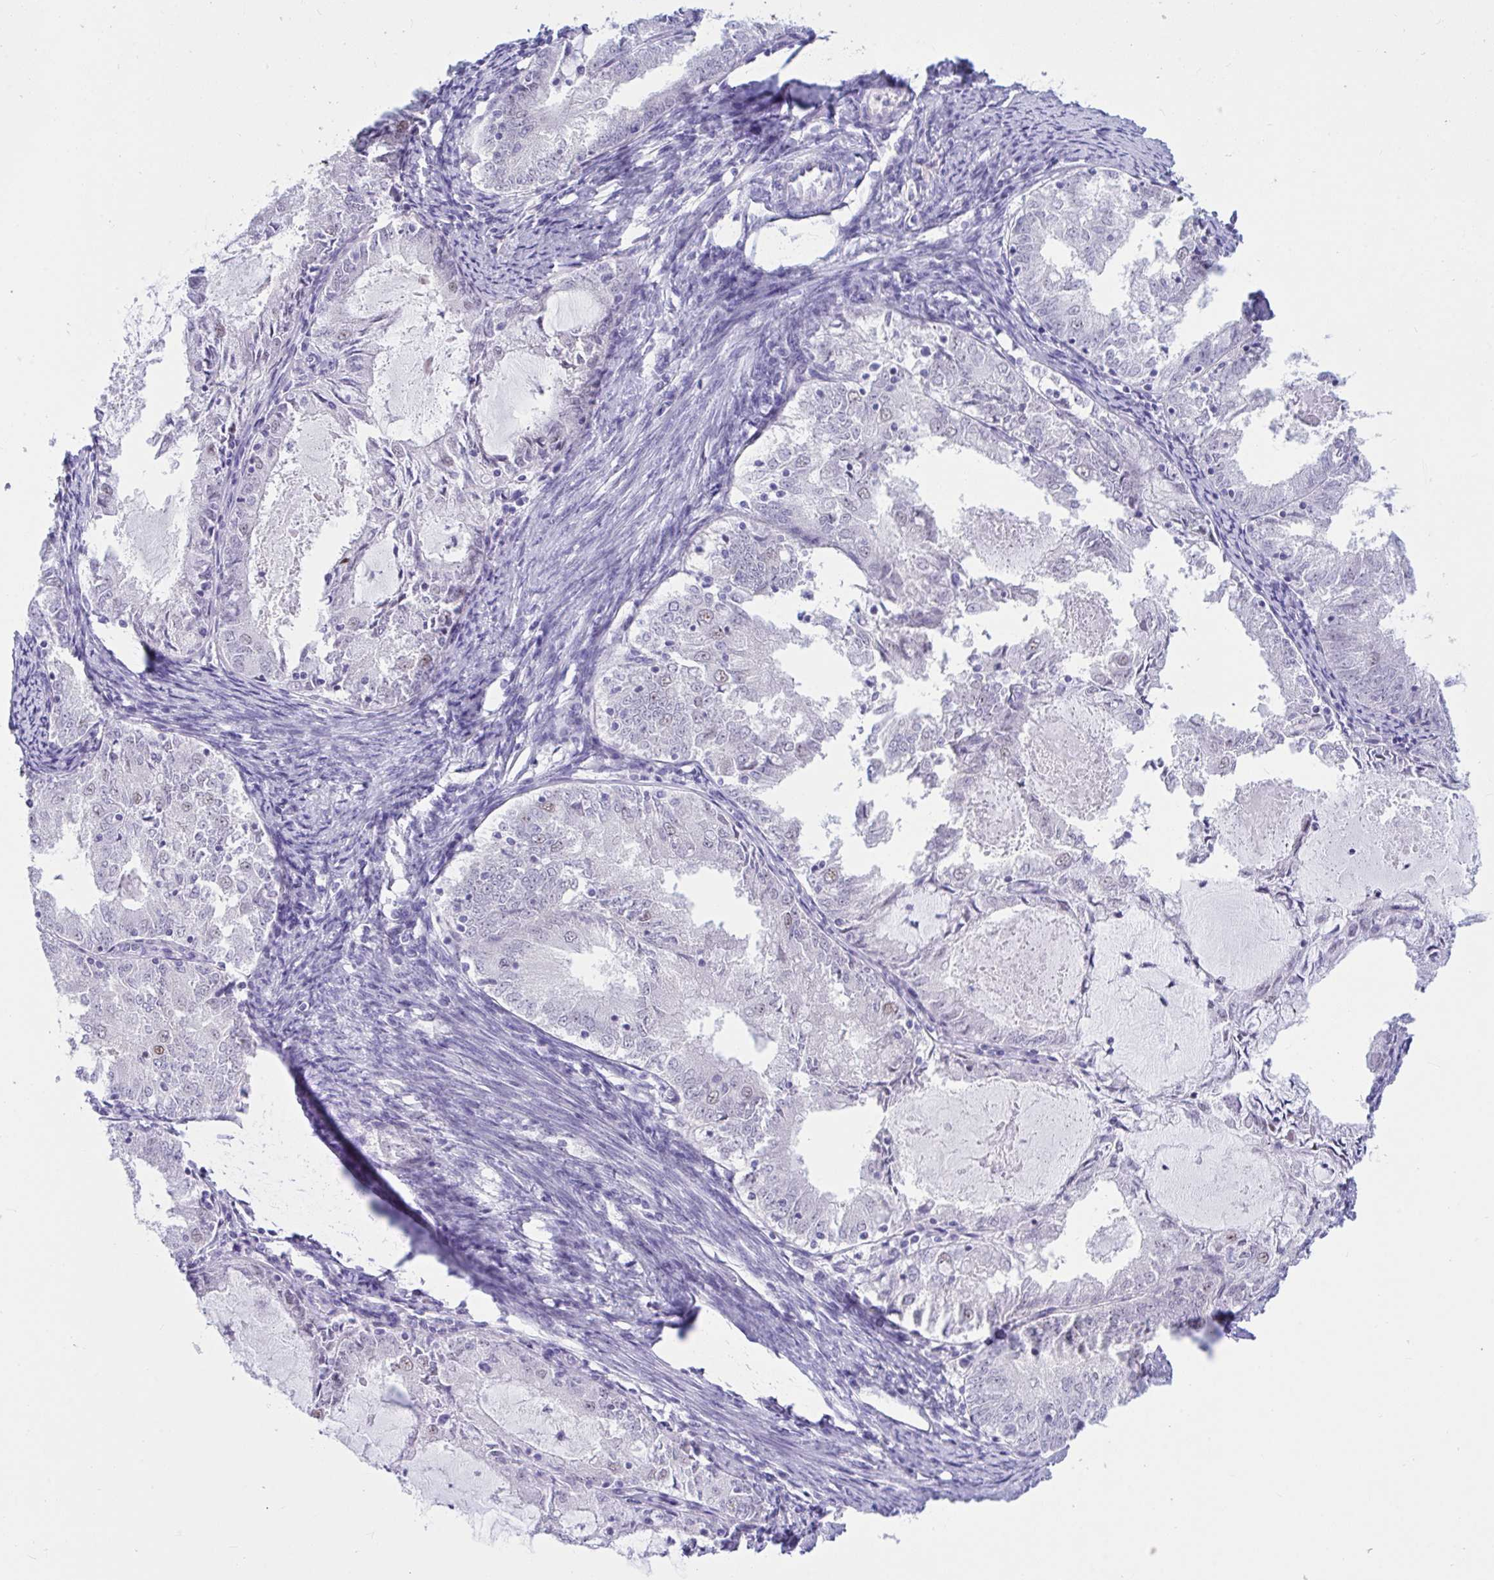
{"staining": {"intensity": "negative", "quantity": "none", "location": "none"}, "tissue": "endometrial cancer", "cell_type": "Tumor cells", "image_type": "cancer", "snomed": [{"axis": "morphology", "description": "Adenocarcinoma, NOS"}, {"axis": "topography", "description": "Endometrium"}], "caption": "Immunohistochemistry (IHC) micrograph of neoplastic tissue: endometrial cancer (adenocarcinoma) stained with DAB (3,3'-diaminobenzidine) reveals no significant protein expression in tumor cells.", "gene": "IKZF2", "patient": {"sex": "female", "age": 57}}